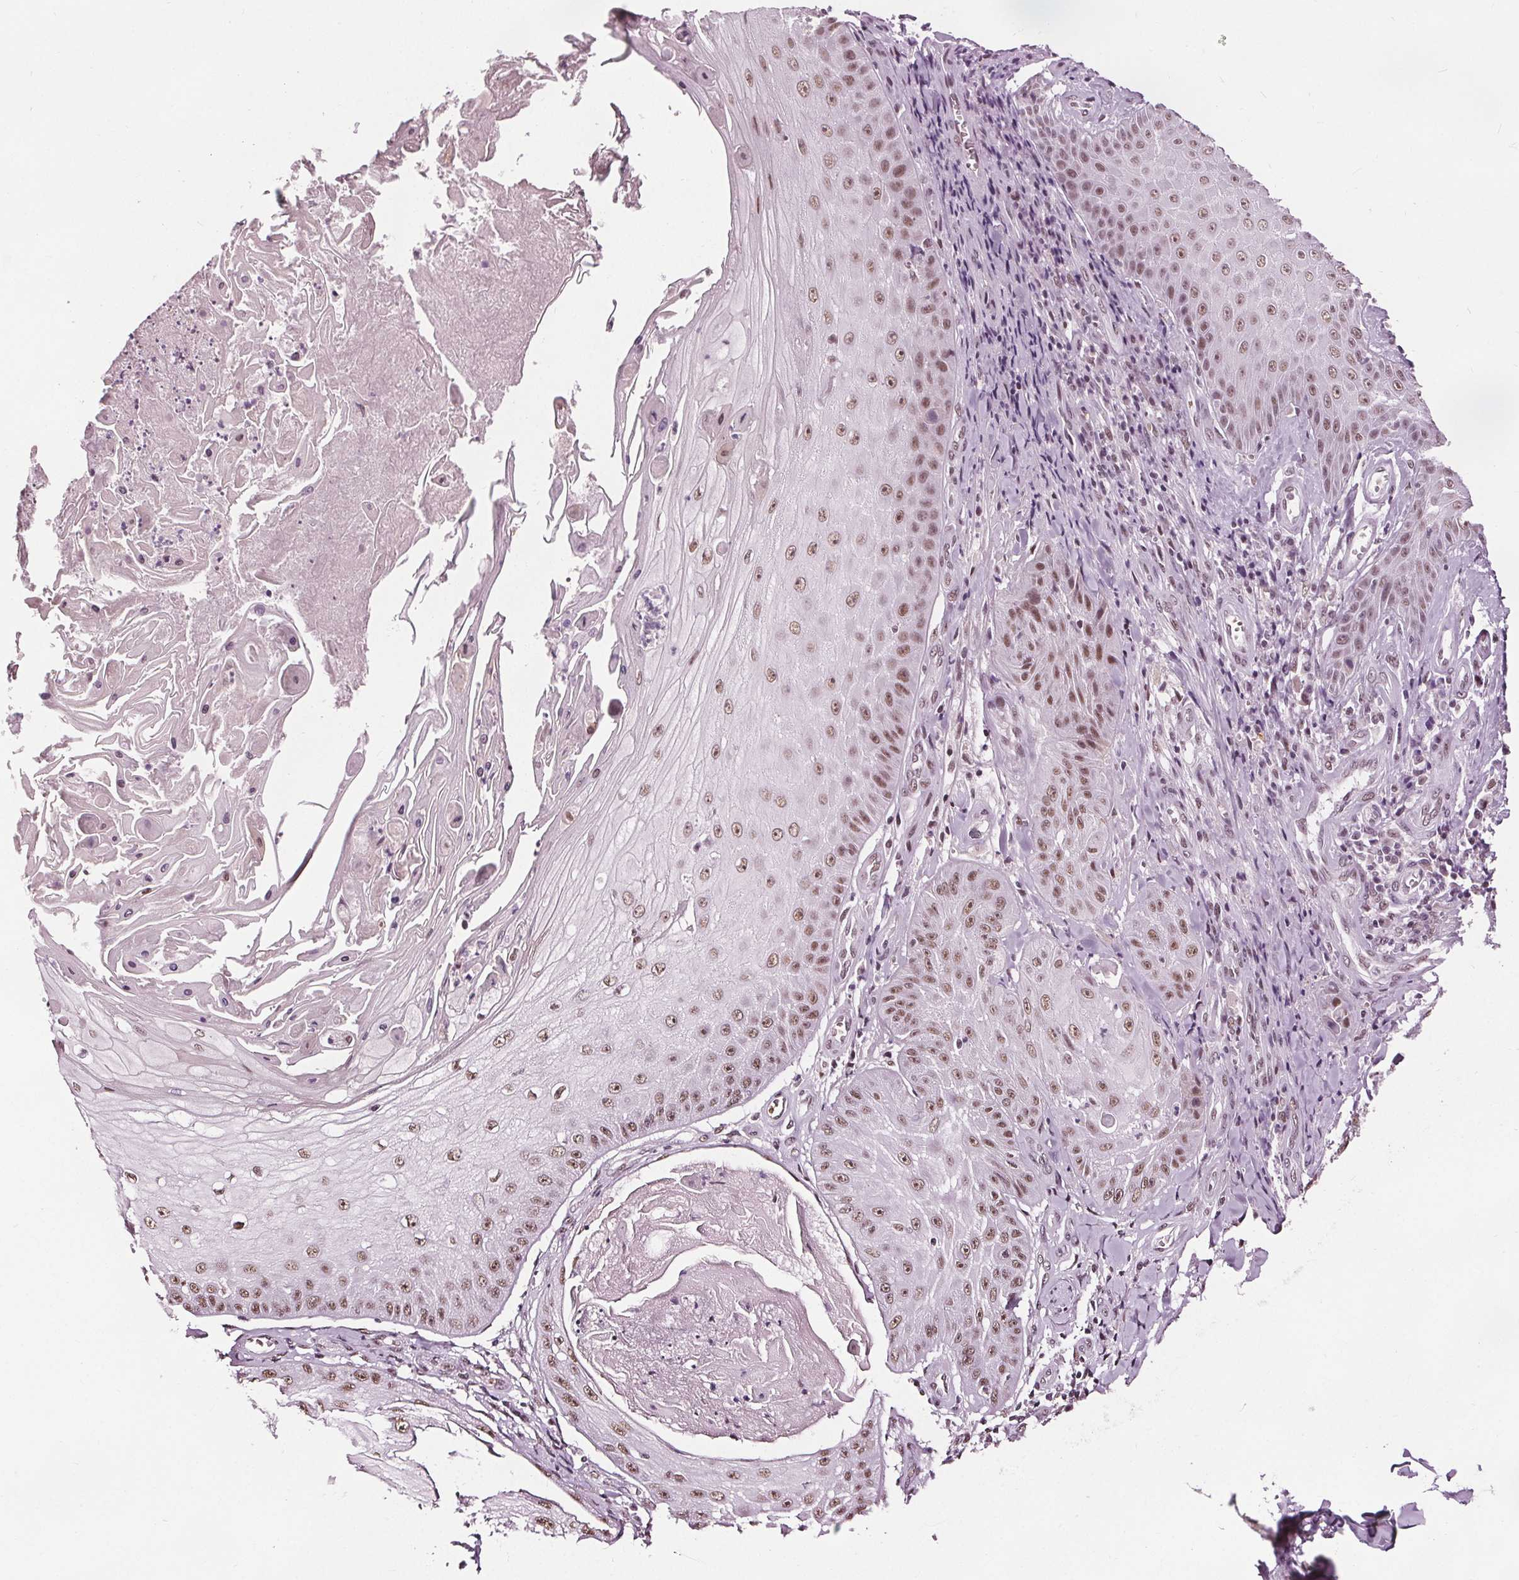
{"staining": {"intensity": "moderate", "quantity": ">75%", "location": "nuclear"}, "tissue": "skin cancer", "cell_type": "Tumor cells", "image_type": "cancer", "snomed": [{"axis": "morphology", "description": "Squamous cell carcinoma, NOS"}, {"axis": "topography", "description": "Skin"}], "caption": "Immunohistochemical staining of human skin cancer demonstrates medium levels of moderate nuclear protein expression in about >75% of tumor cells.", "gene": "IWS1", "patient": {"sex": "male", "age": 70}}